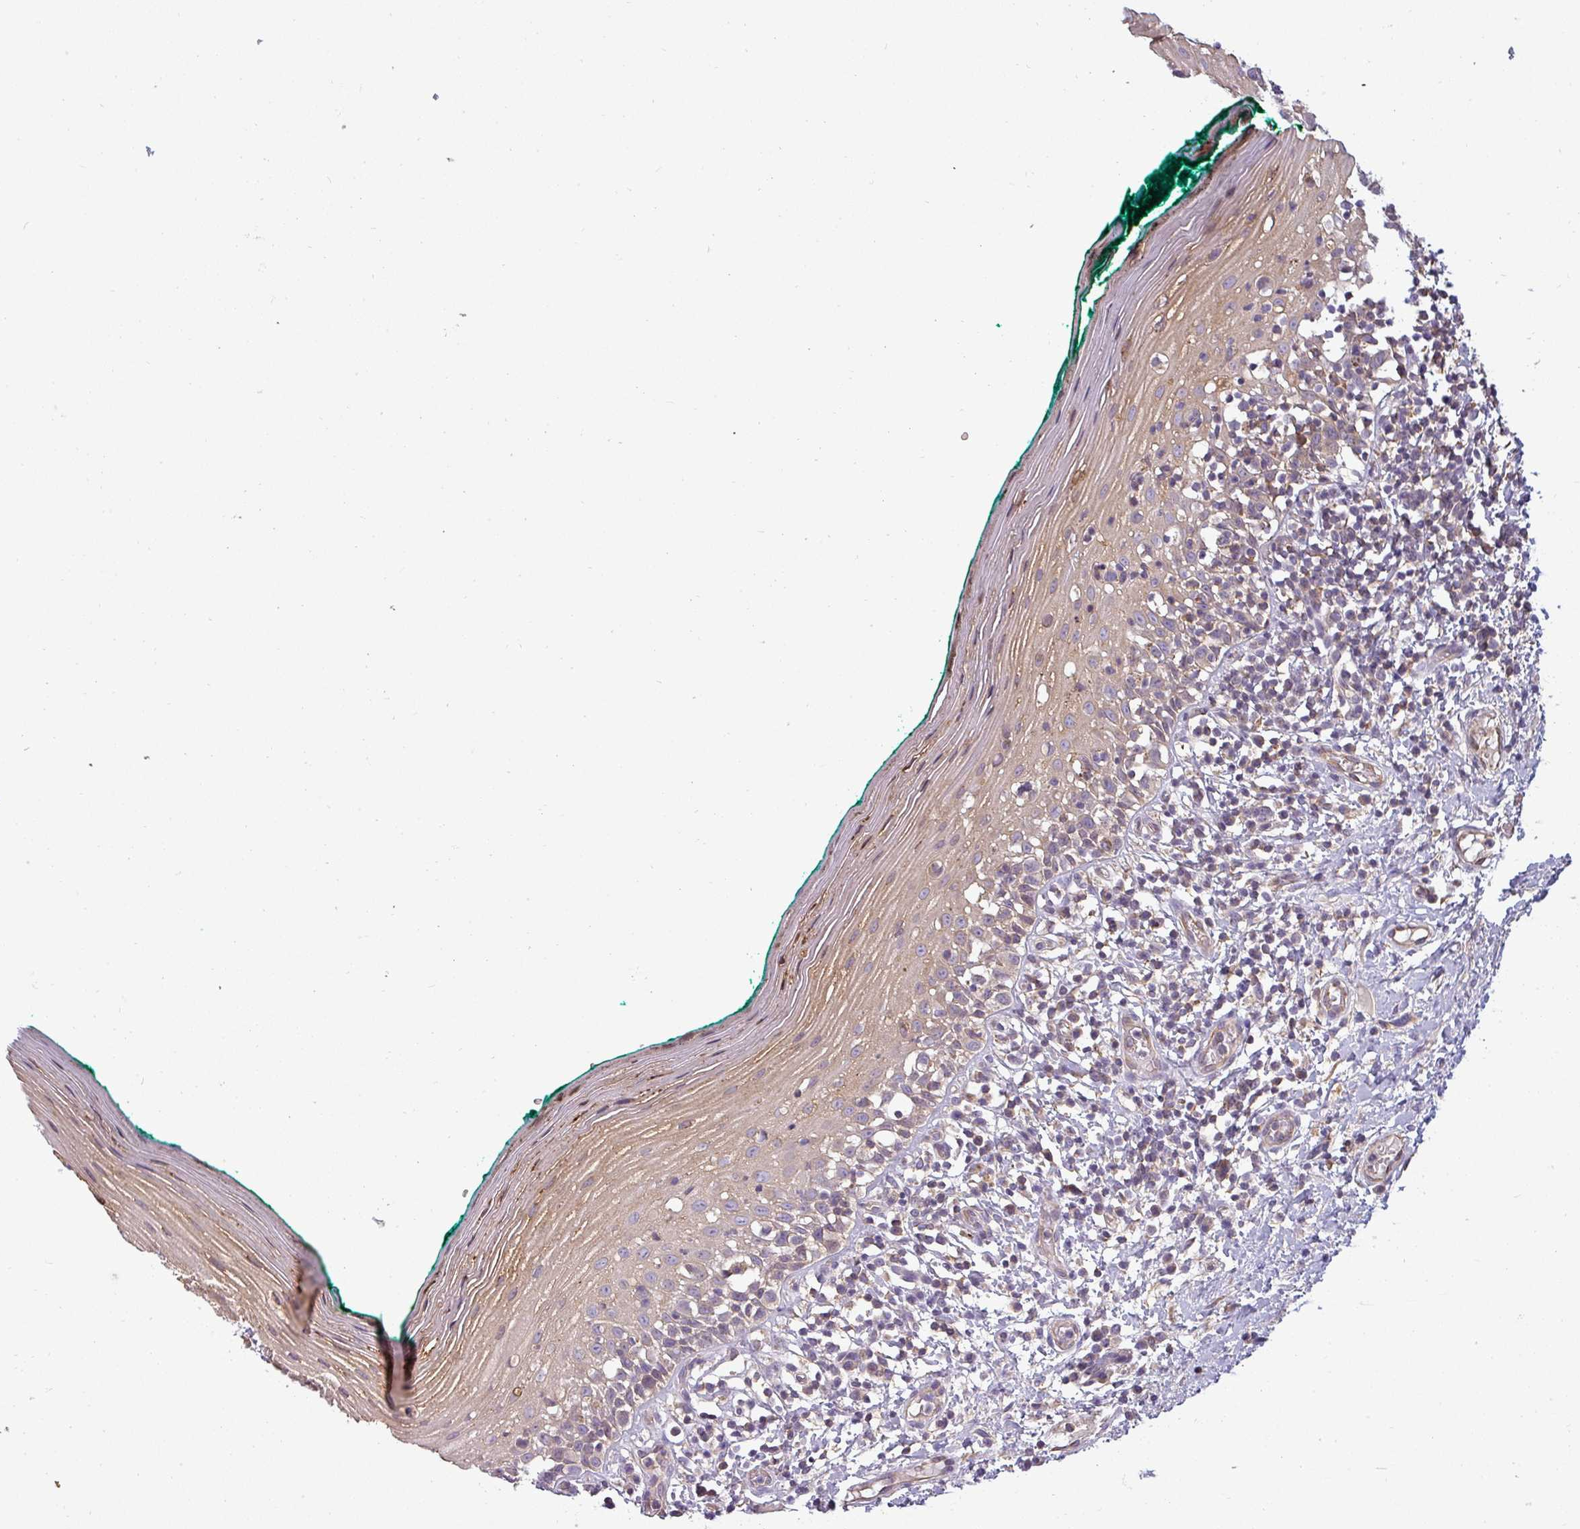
{"staining": {"intensity": "weak", "quantity": "<25%", "location": "cytoplasmic/membranous"}, "tissue": "oral mucosa", "cell_type": "Squamous epithelial cells", "image_type": "normal", "snomed": [{"axis": "morphology", "description": "Normal tissue, NOS"}, {"axis": "topography", "description": "Oral tissue"}], "caption": "The immunohistochemistry micrograph has no significant positivity in squamous epithelial cells of oral mucosa.", "gene": "ZNF835", "patient": {"sex": "female", "age": 83}}